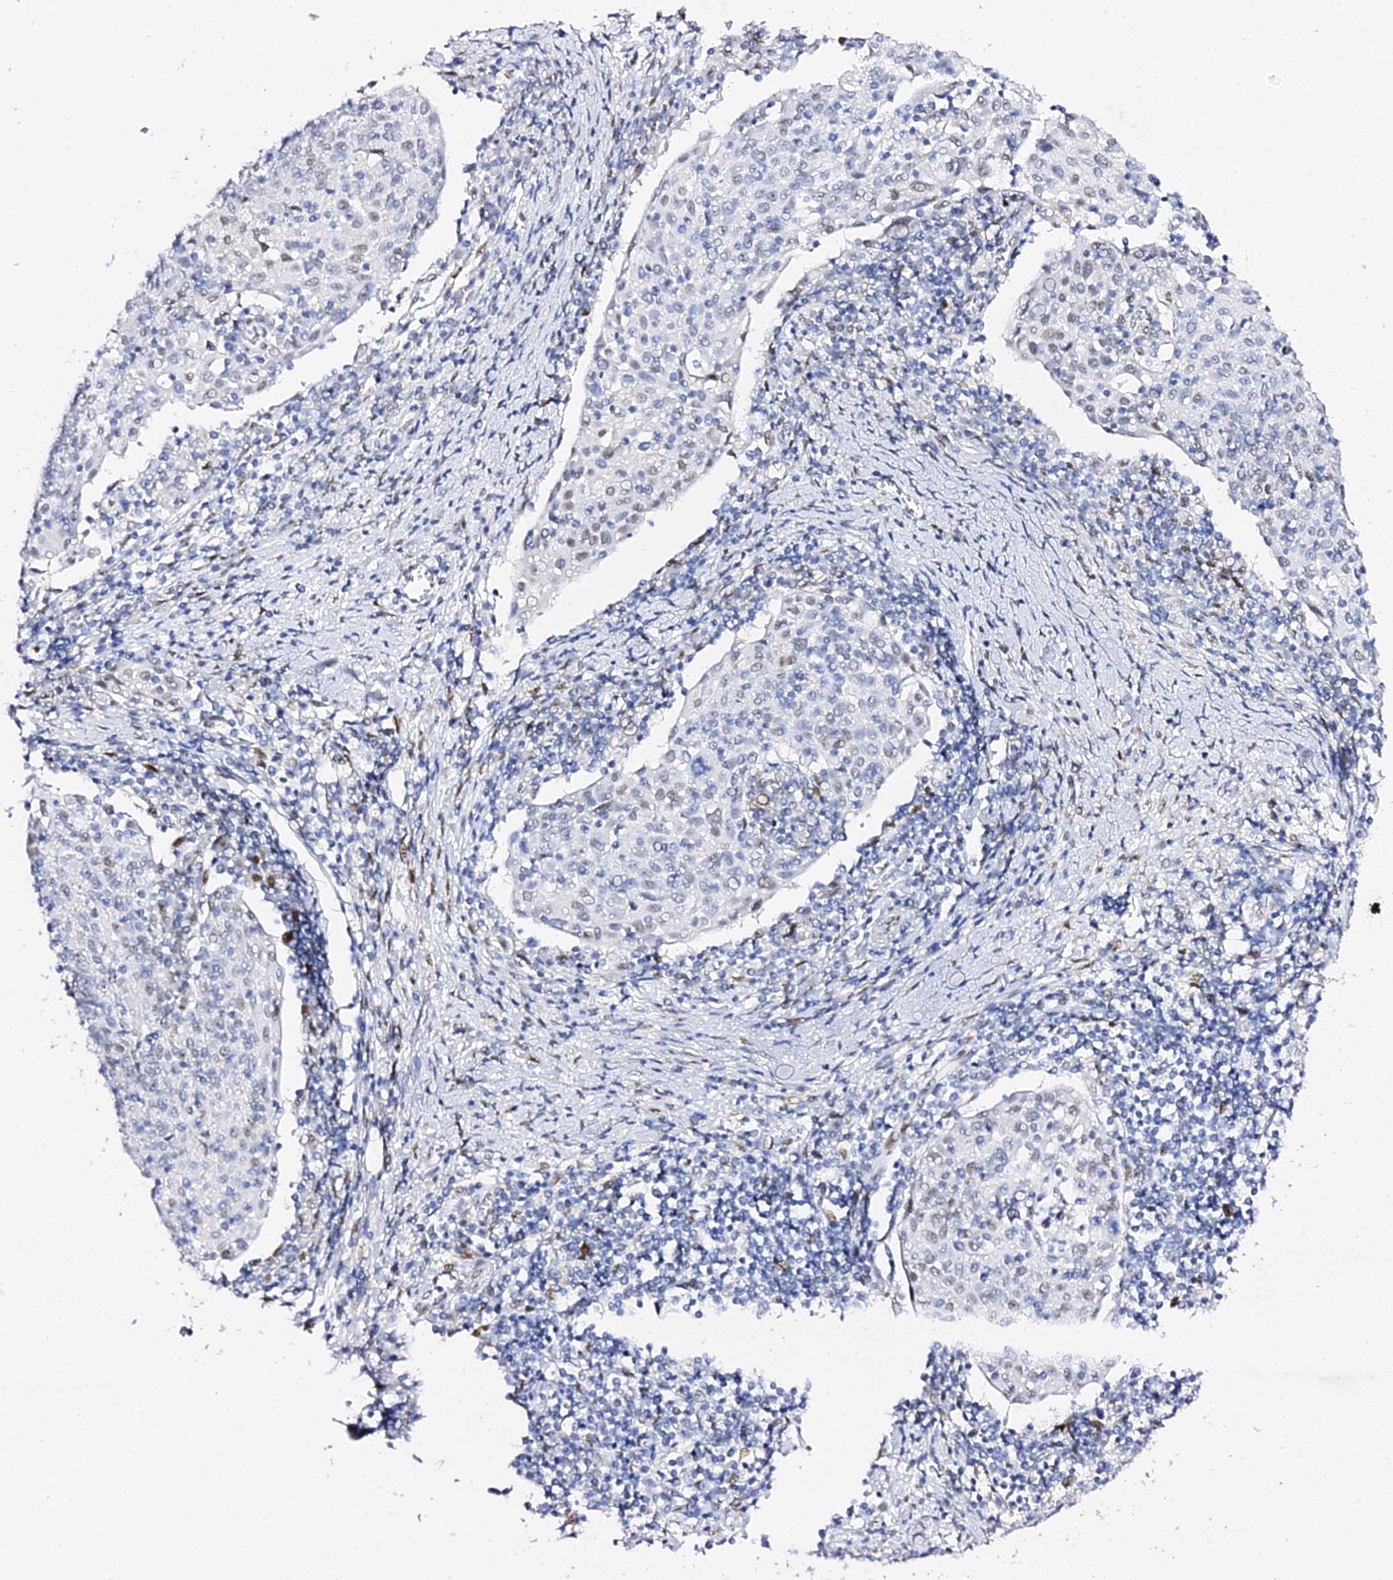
{"staining": {"intensity": "weak", "quantity": "<25%", "location": "nuclear"}, "tissue": "cervical cancer", "cell_type": "Tumor cells", "image_type": "cancer", "snomed": [{"axis": "morphology", "description": "Squamous cell carcinoma, NOS"}, {"axis": "topography", "description": "Cervix"}], "caption": "Cervical cancer was stained to show a protein in brown. There is no significant staining in tumor cells.", "gene": "POFUT2", "patient": {"sex": "female", "age": 52}}